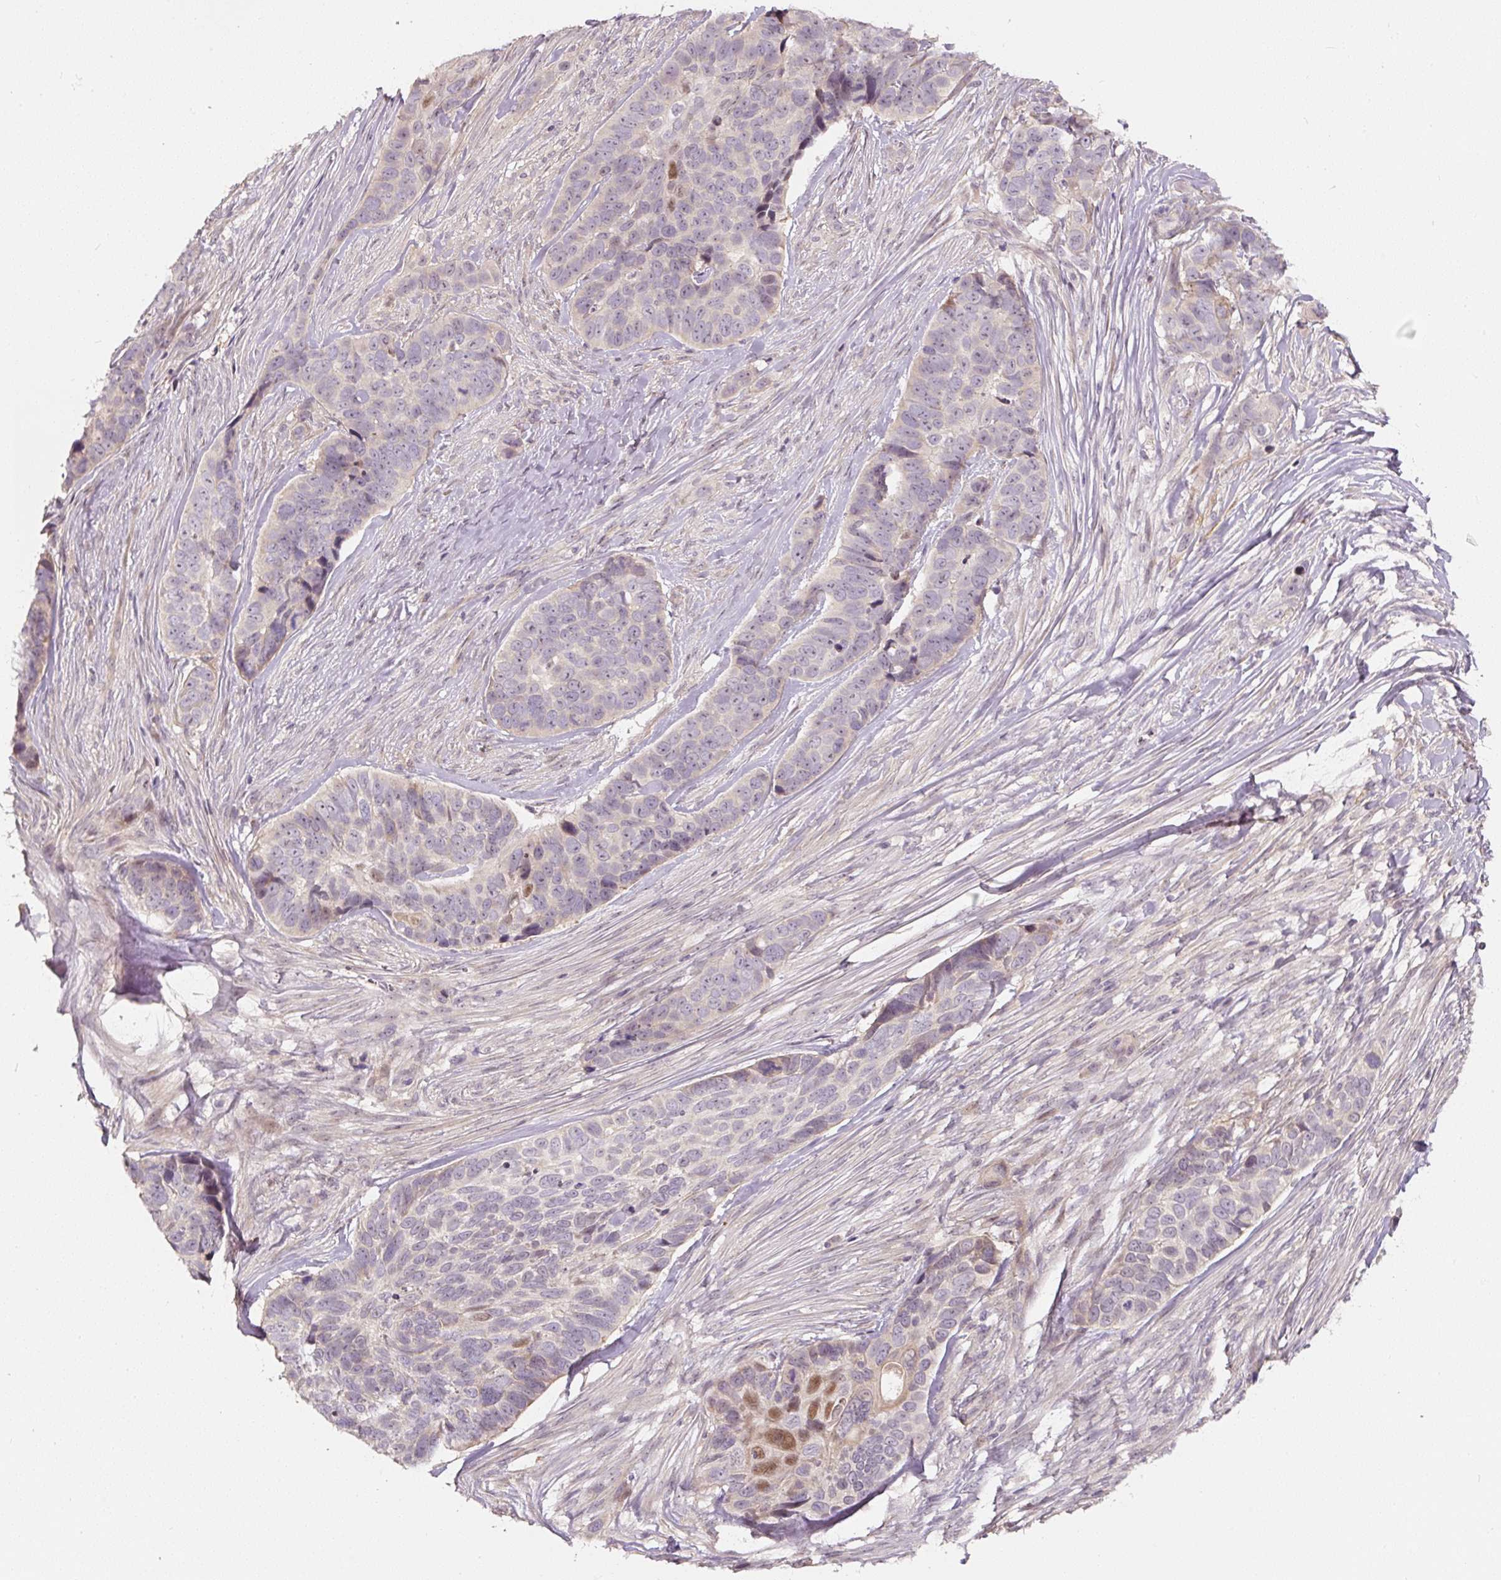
{"staining": {"intensity": "moderate", "quantity": "<25%", "location": "nuclear"}, "tissue": "skin cancer", "cell_type": "Tumor cells", "image_type": "cancer", "snomed": [{"axis": "morphology", "description": "Basal cell carcinoma"}, {"axis": "topography", "description": "Skin"}], "caption": "High-power microscopy captured an IHC photomicrograph of skin cancer, revealing moderate nuclear staining in about <25% of tumor cells.", "gene": "PWWP3B", "patient": {"sex": "female", "age": 82}}